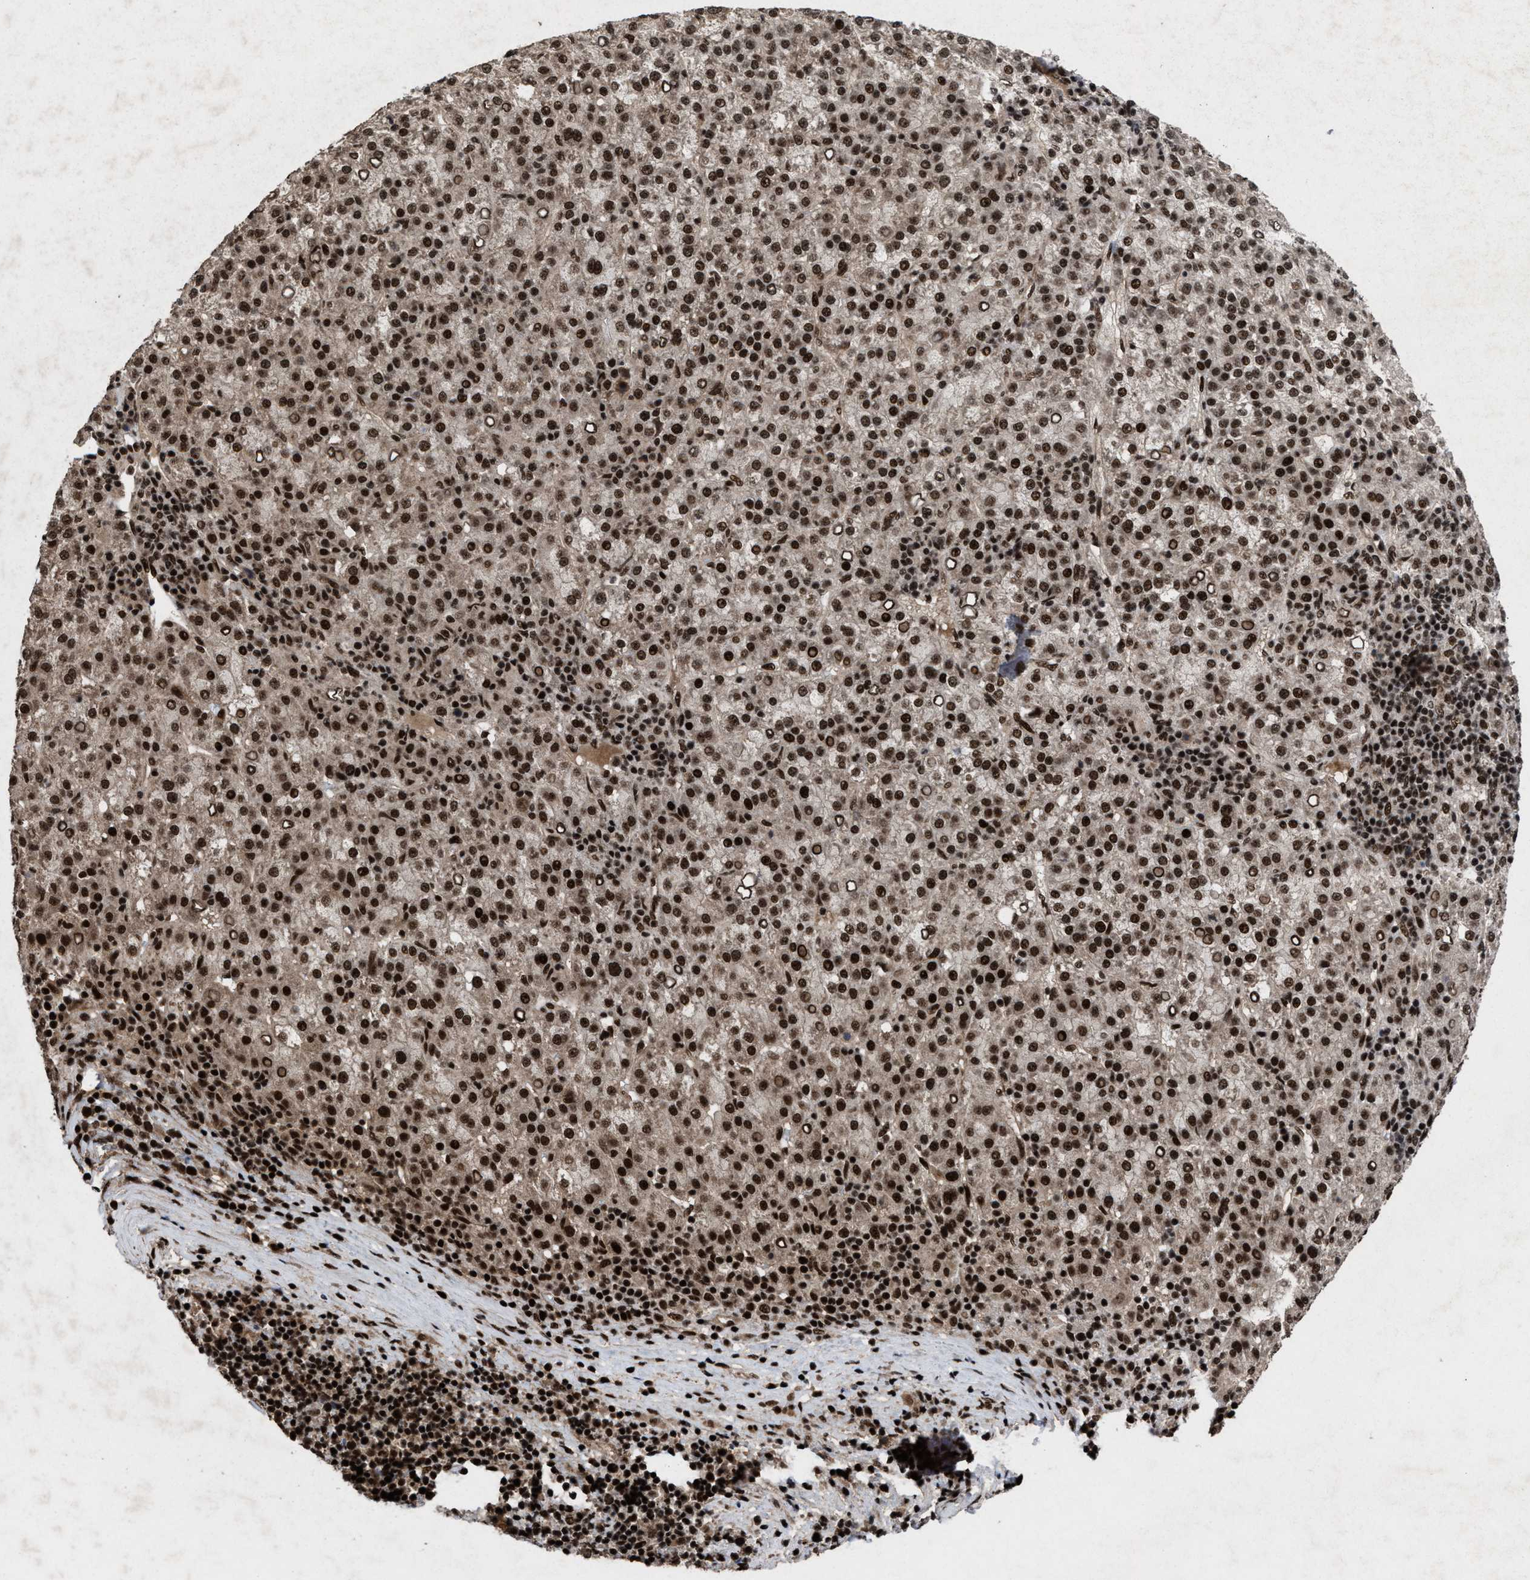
{"staining": {"intensity": "strong", "quantity": ">75%", "location": "cytoplasmic/membranous,nuclear"}, "tissue": "liver cancer", "cell_type": "Tumor cells", "image_type": "cancer", "snomed": [{"axis": "morphology", "description": "Carcinoma, Hepatocellular, NOS"}, {"axis": "topography", "description": "Liver"}], "caption": "Immunohistochemical staining of liver cancer shows high levels of strong cytoplasmic/membranous and nuclear positivity in approximately >75% of tumor cells.", "gene": "WIZ", "patient": {"sex": "female", "age": 58}}